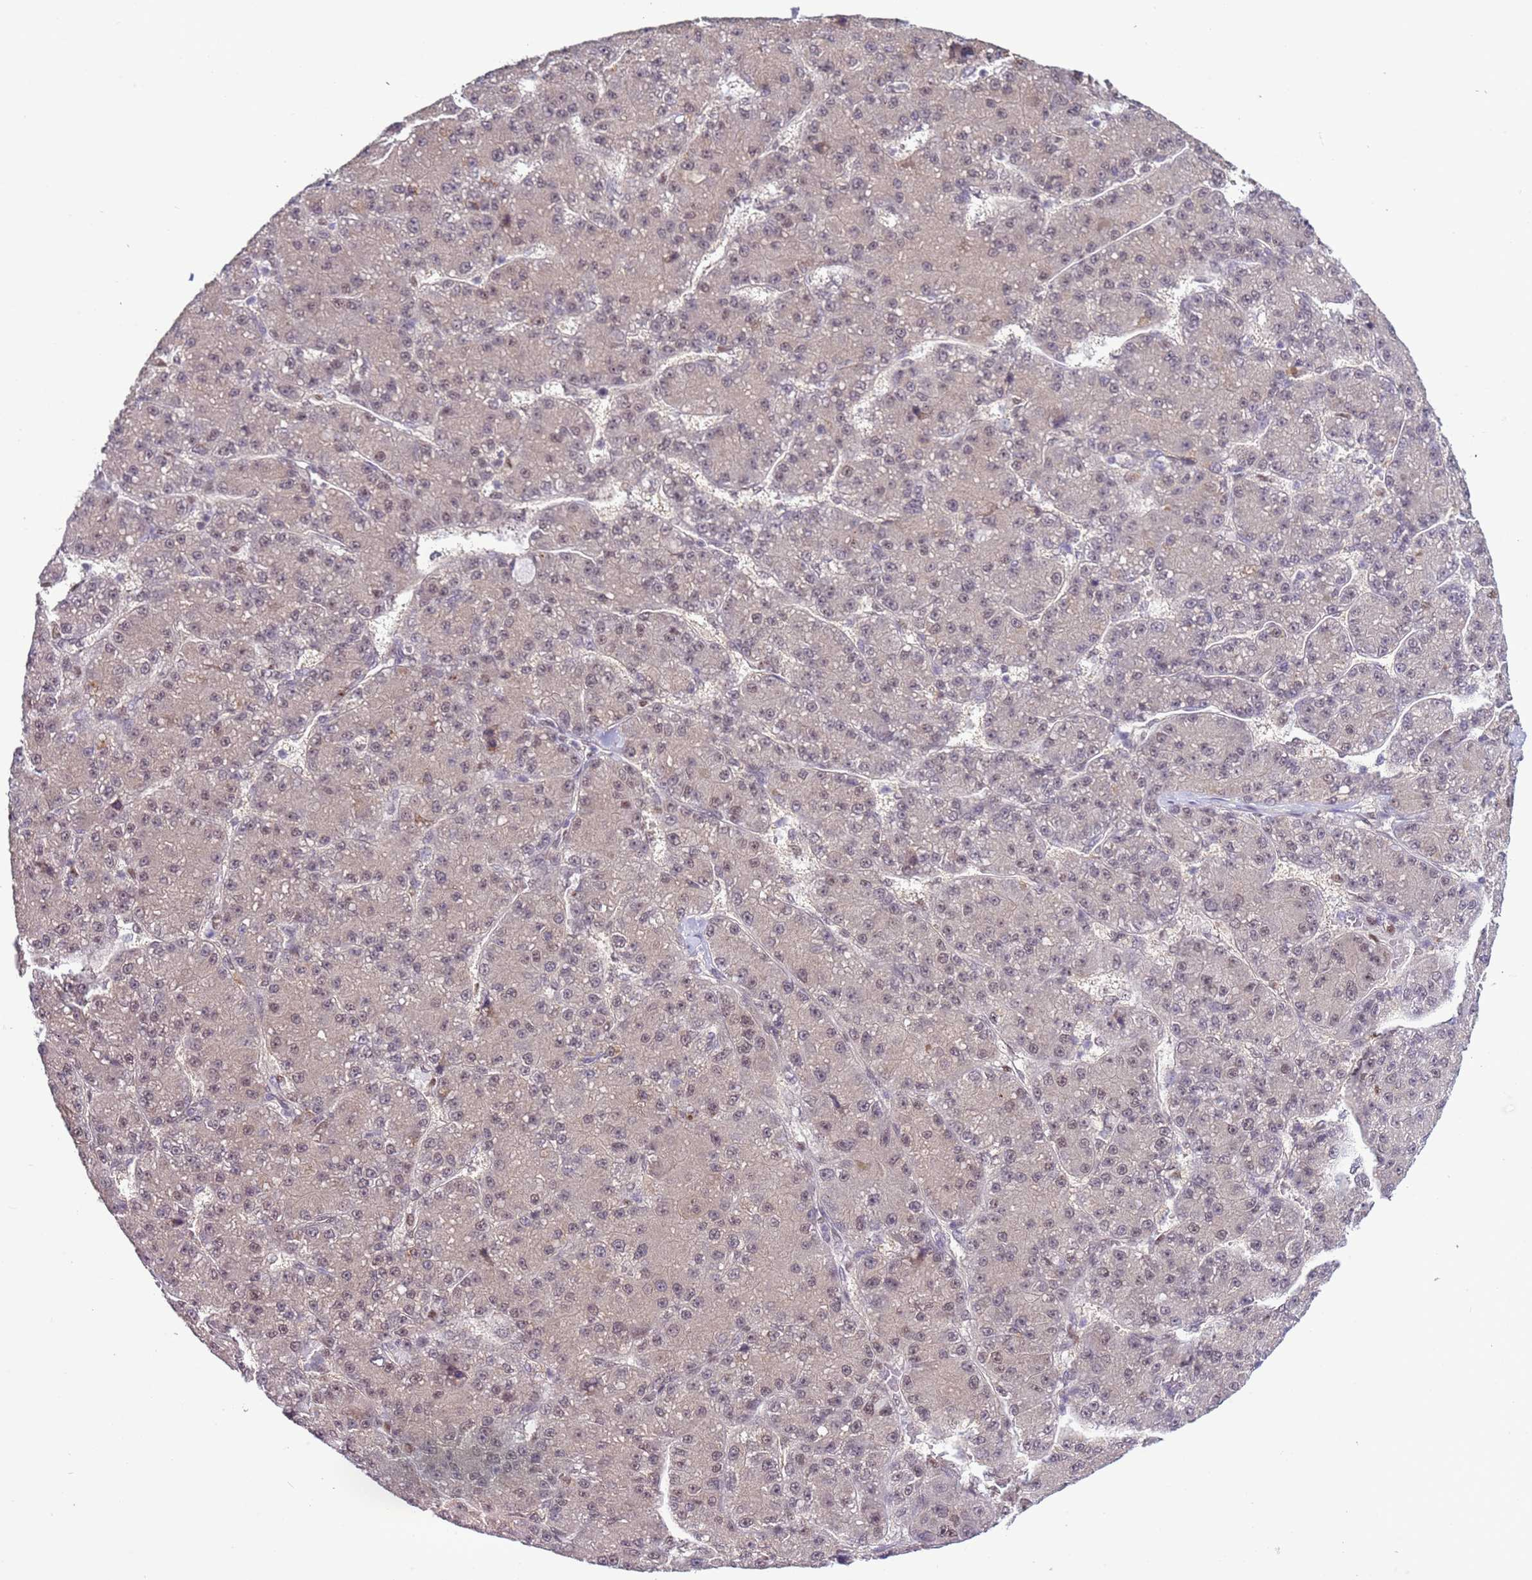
{"staining": {"intensity": "weak", "quantity": ">75%", "location": "cytoplasmic/membranous,nuclear"}, "tissue": "liver cancer", "cell_type": "Tumor cells", "image_type": "cancer", "snomed": [{"axis": "morphology", "description": "Carcinoma, Hepatocellular, NOS"}, {"axis": "topography", "description": "Liver"}], "caption": "Protein staining of hepatocellular carcinoma (liver) tissue shows weak cytoplasmic/membranous and nuclear staining in about >75% of tumor cells. The staining was performed using DAB to visualize the protein expression in brown, while the nuclei were stained in blue with hematoxylin (Magnification: 20x).", "gene": "PRPF6", "patient": {"sex": "male", "age": 67}}